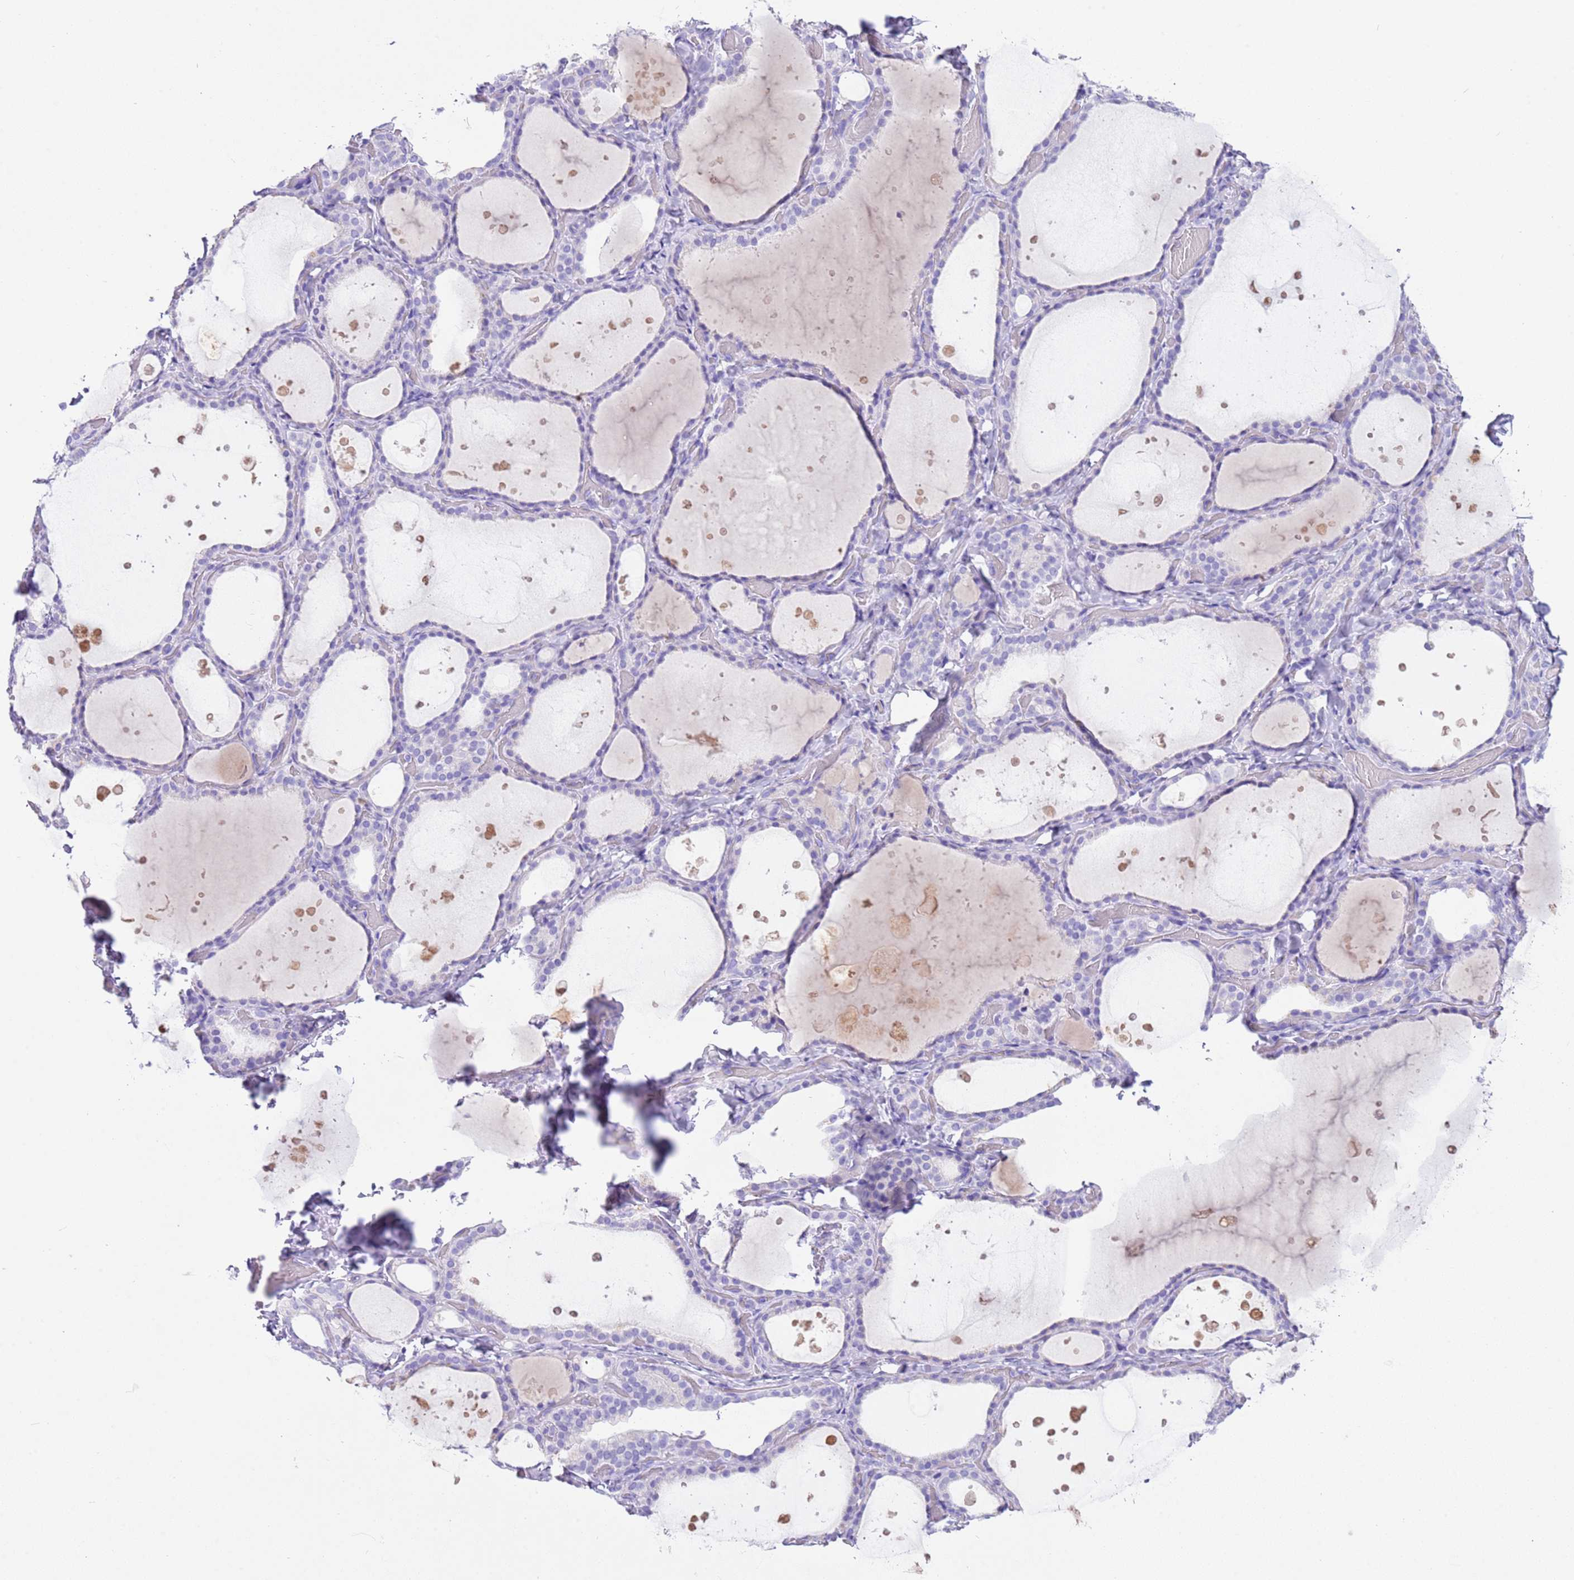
{"staining": {"intensity": "negative", "quantity": "none", "location": "none"}, "tissue": "thyroid gland", "cell_type": "Glandular cells", "image_type": "normal", "snomed": [{"axis": "morphology", "description": "Normal tissue, NOS"}, {"axis": "topography", "description": "Thyroid gland"}], "caption": "This is an immunohistochemistry (IHC) micrograph of benign human thyroid gland. There is no staining in glandular cells.", "gene": "CPB1", "patient": {"sex": "female", "age": 44}}